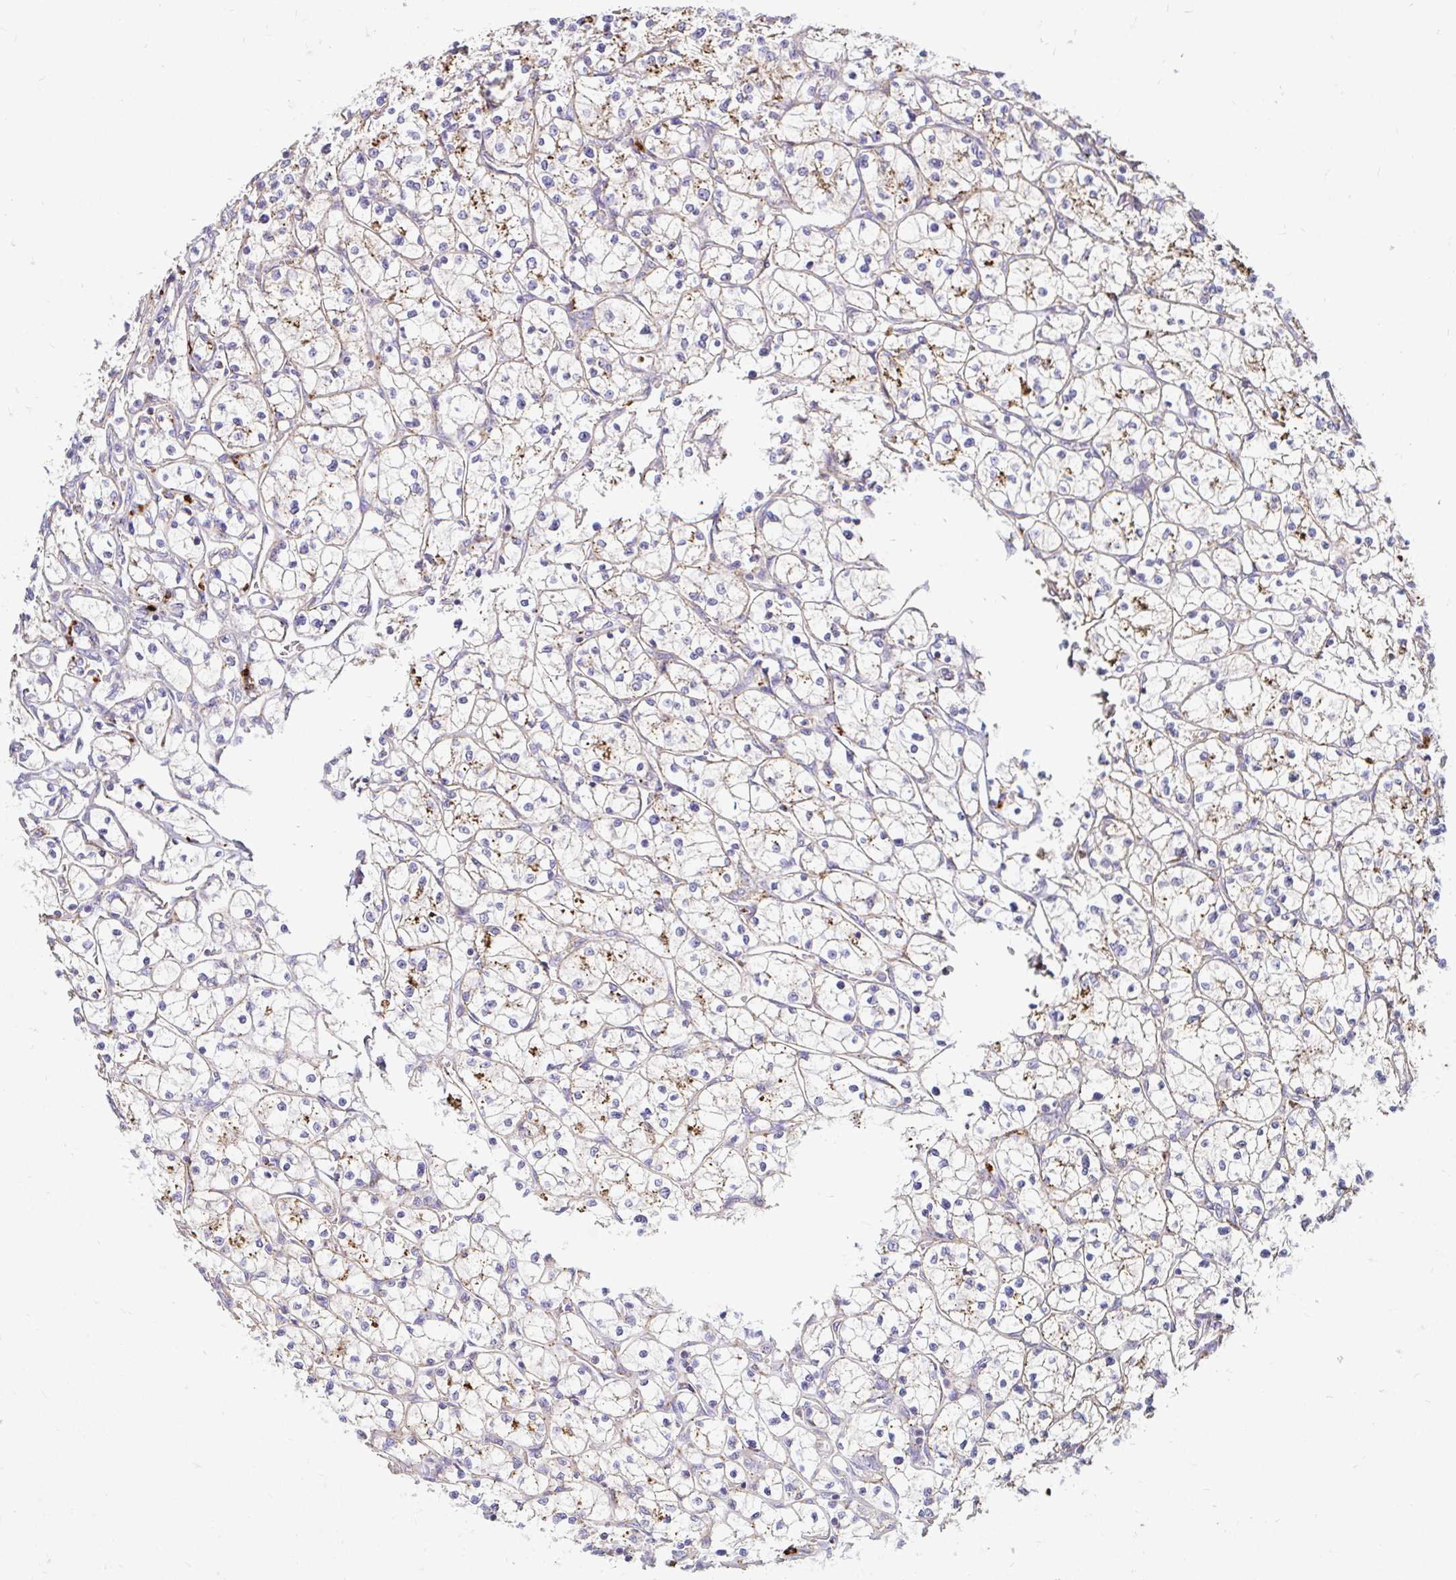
{"staining": {"intensity": "moderate", "quantity": "25%-75%", "location": "cytoplasmic/membranous"}, "tissue": "renal cancer", "cell_type": "Tumor cells", "image_type": "cancer", "snomed": [{"axis": "morphology", "description": "Adenocarcinoma, NOS"}, {"axis": "topography", "description": "Kidney"}], "caption": "Human renal cancer stained for a protein (brown) exhibits moderate cytoplasmic/membranous positive staining in approximately 25%-75% of tumor cells.", "gene": "FUCA1", "patient": {"sex": "female", "age": 64}}